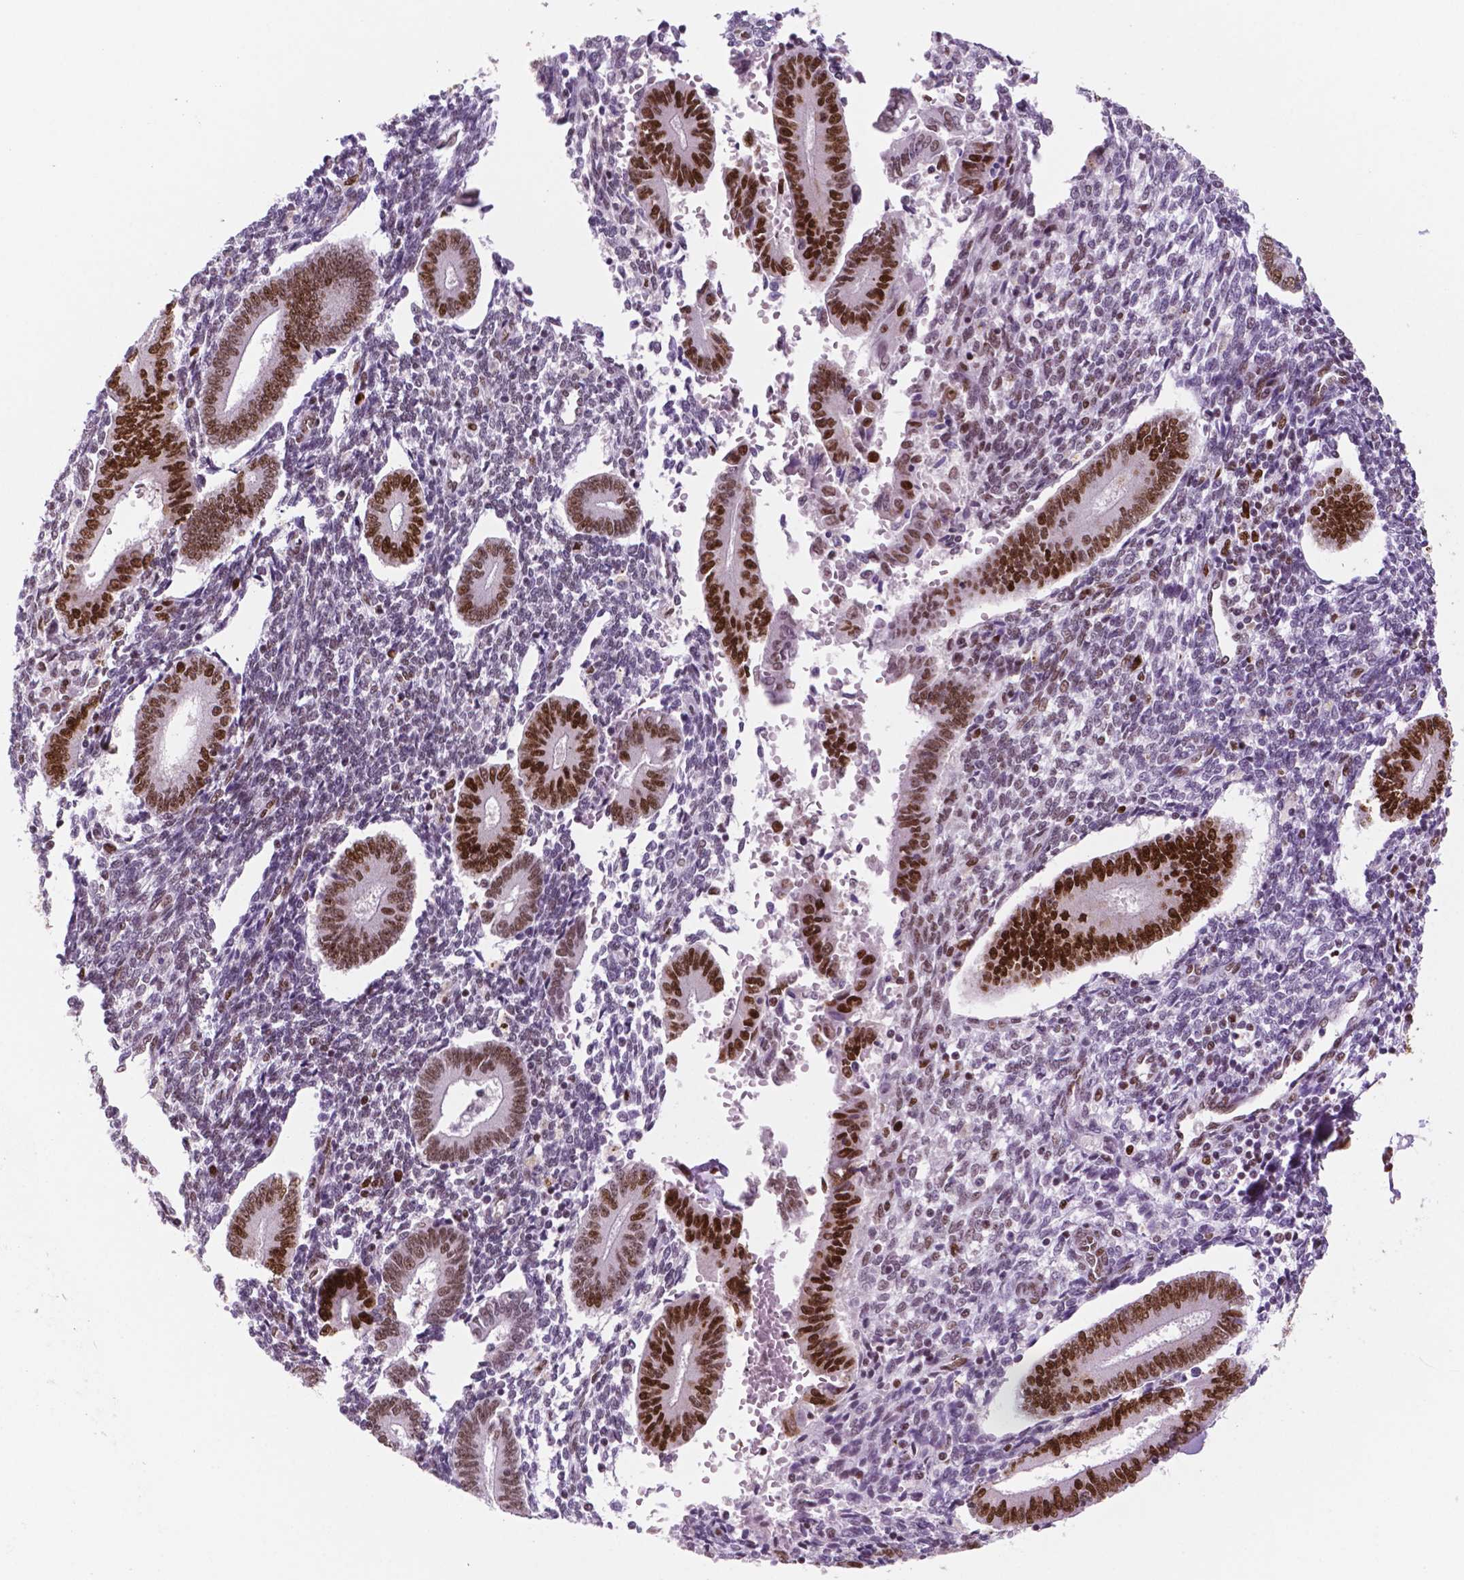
{"staining": {"intensity": "strong", "quantity": "25%-75%", "location": "nuclear"}, "tissue": "endometrium", "cell_type": "Cells in endometrial stroma", "image_type": "normal", "snomed": [{"axis": "morphology", "description": "Normal tissue, NOS"}, {"axis": "topography", "description": "Endometrium"}], "caption": "A brown stain shows strong nuclear staining of a protein in cells in endometrial stroma of benign human endometrium. (DAB (3,3'-diaminobenzidine) IHC, brown staining for protein, blue staining for nuclei).", "gene": "MSH6", "patient": {"sex": "female", "age": 40}}